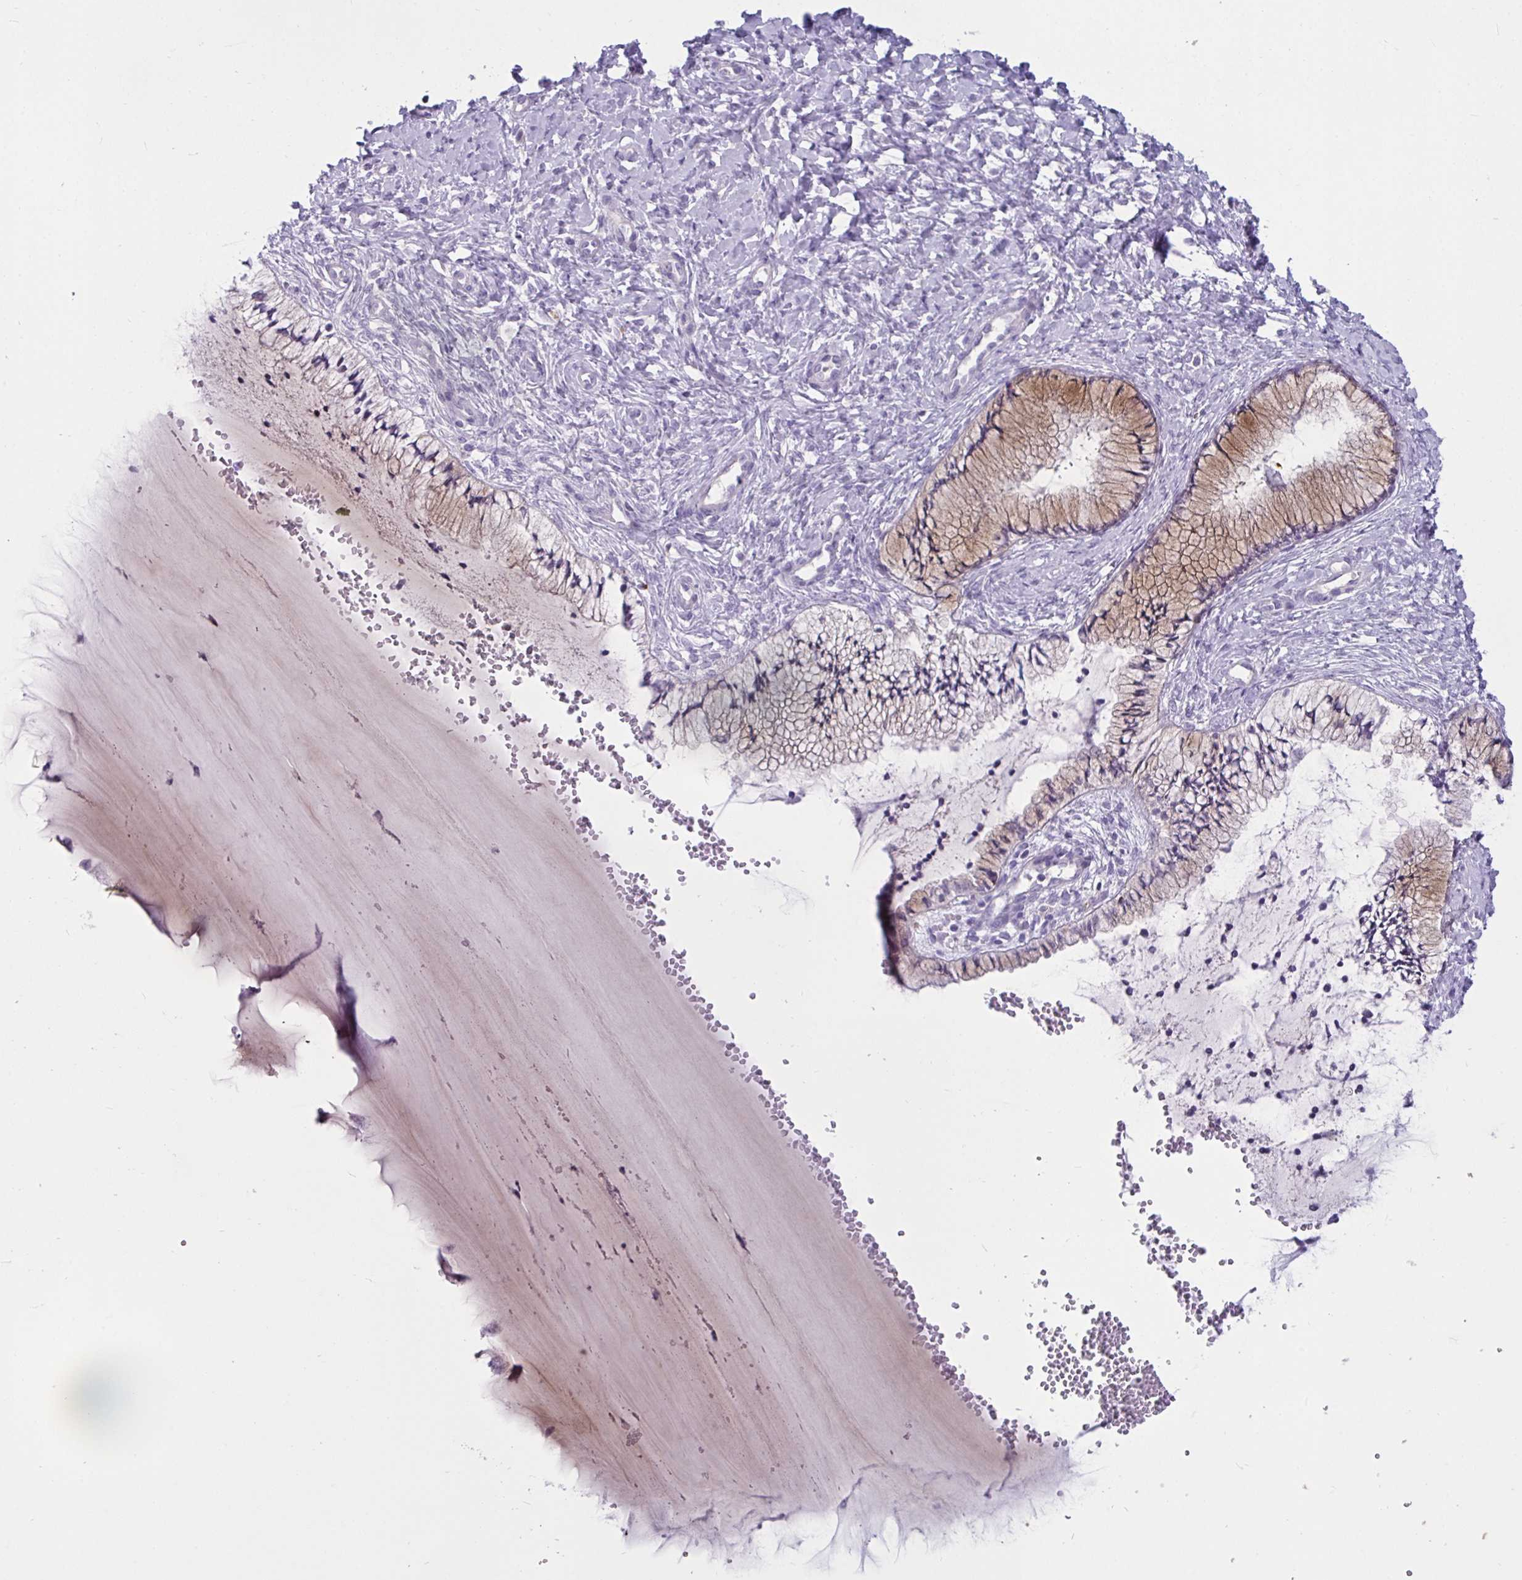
{"staining": {"intensity": "weak", "quantity": "25%-75%", "location": "cytoplasmic/membranous"}, "tissue": "cervix", "cell_type": "Glandular cells", "image_type": "normal", "snomed": [{"axis": "morphology", "description": "Normal tissue, NOS"}, {"axis": "topography", "description": "Cervix"}], "caption": "DAB (3,3'-diaminobenzidine) immunohistochemical staining of unremarkable human cervix exhibits weak cytoplasmic/membranous protein staining in about 25%-75% of glandular cells. The staining was performed using DAB to visualize the protein expression in brown, while the nuclei were stained in blue with hematoxylin (Magnification: 20x).", "gene": "CTSZ", "patient": {"sex": "female", "age": 37}}